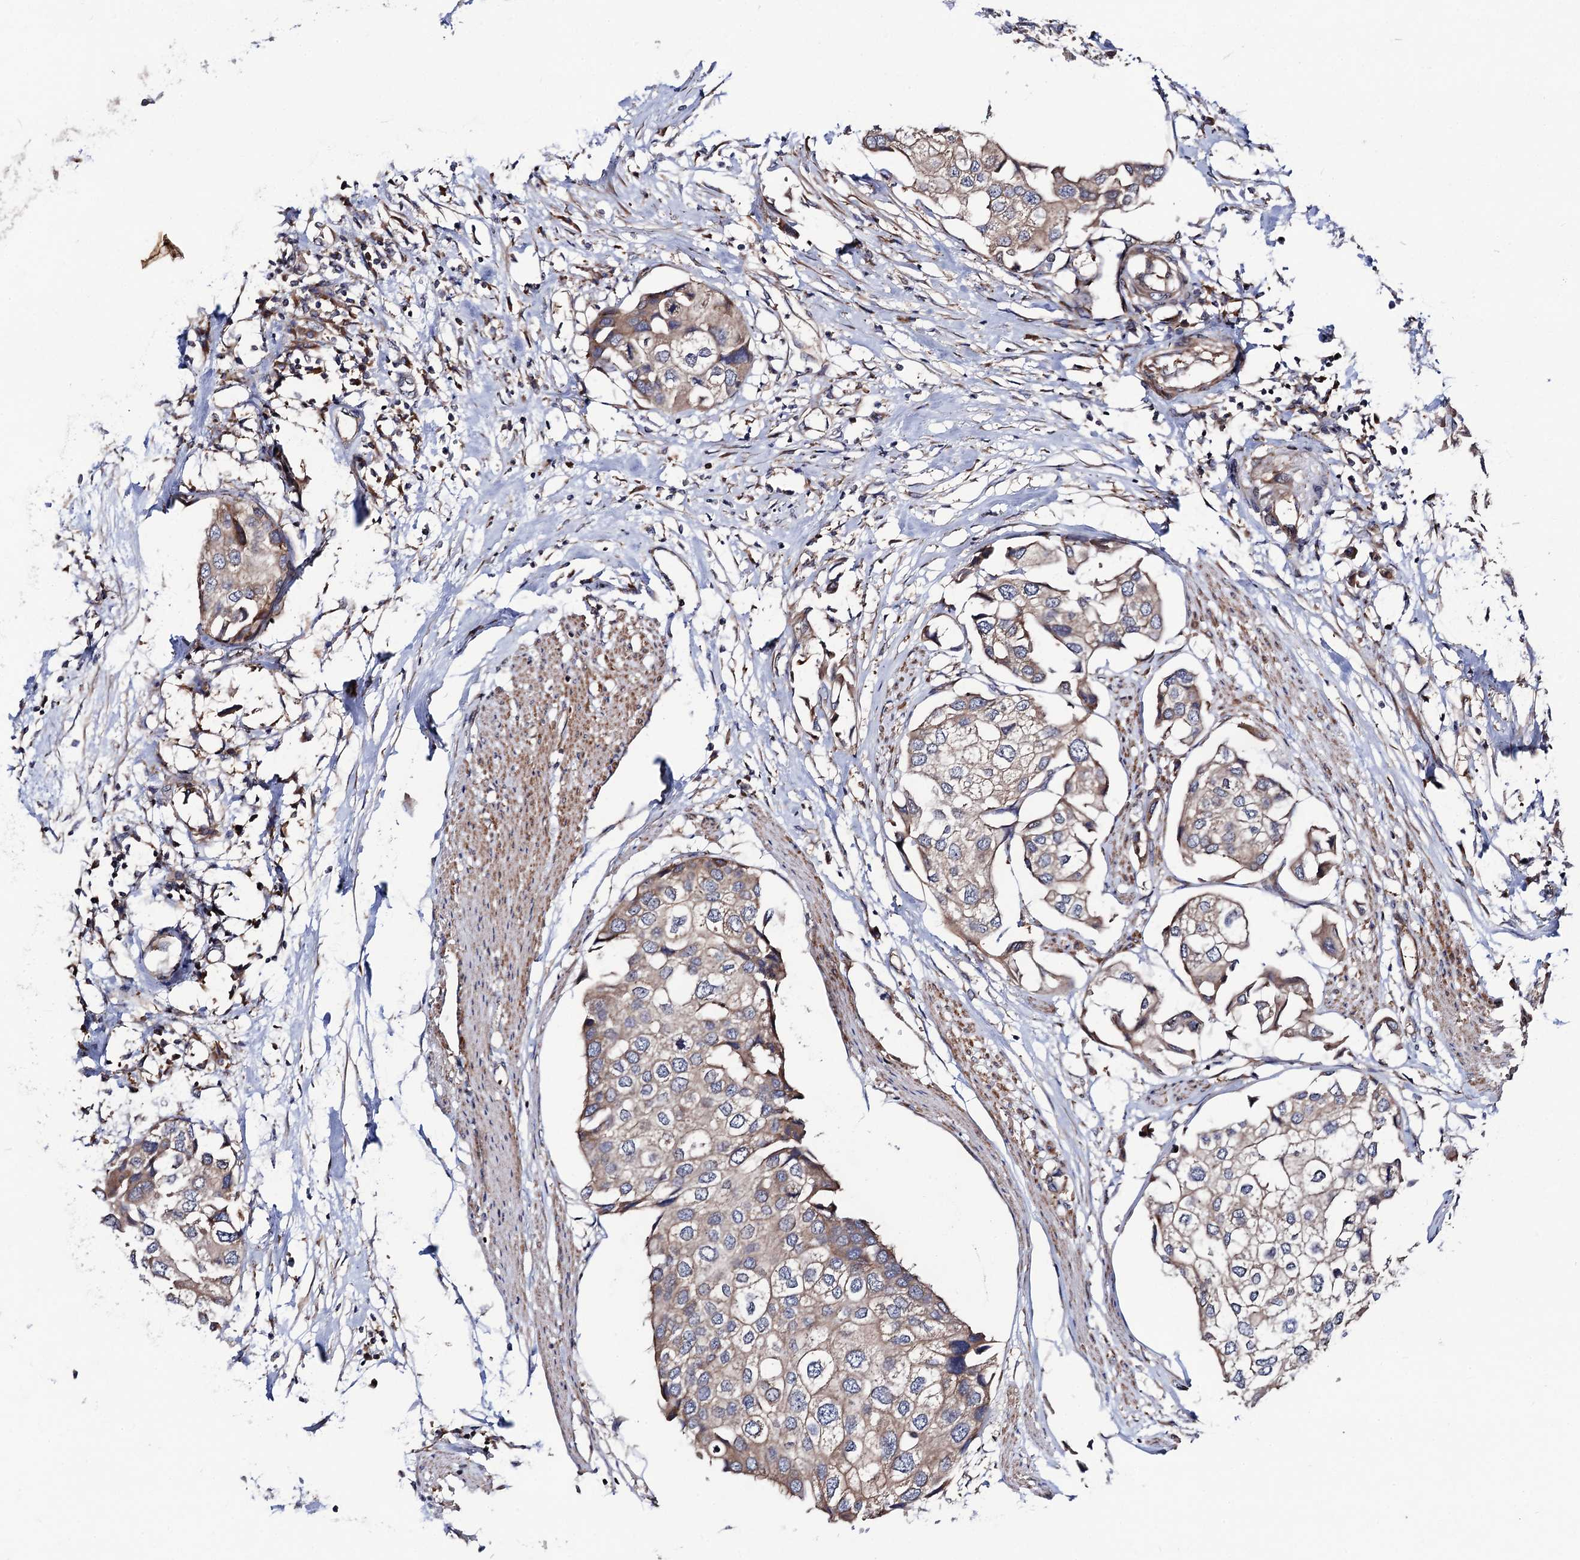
{"staining": {"intensity": "weak", "quantity": ">75%", "location": "cytoplasmic/membranous"}, "tissue": "urothelial cancer", "cell_type": "Tumor cells", "image_type": "cancer", "snomed": [{"axis": "morphology", "description": "Urothelial carcinoma, High grade"}, {"axis": "topography", "description": "Urinary bladder"}], "caption": "This photomicrograph exhibits IHC staining of urothelial cancer, with low weak cytoplasmic/membranous expression in approximately >75% of tumor cells.", "gene": "DYDC1", "patient": {"sex": "male", "age": 64}}